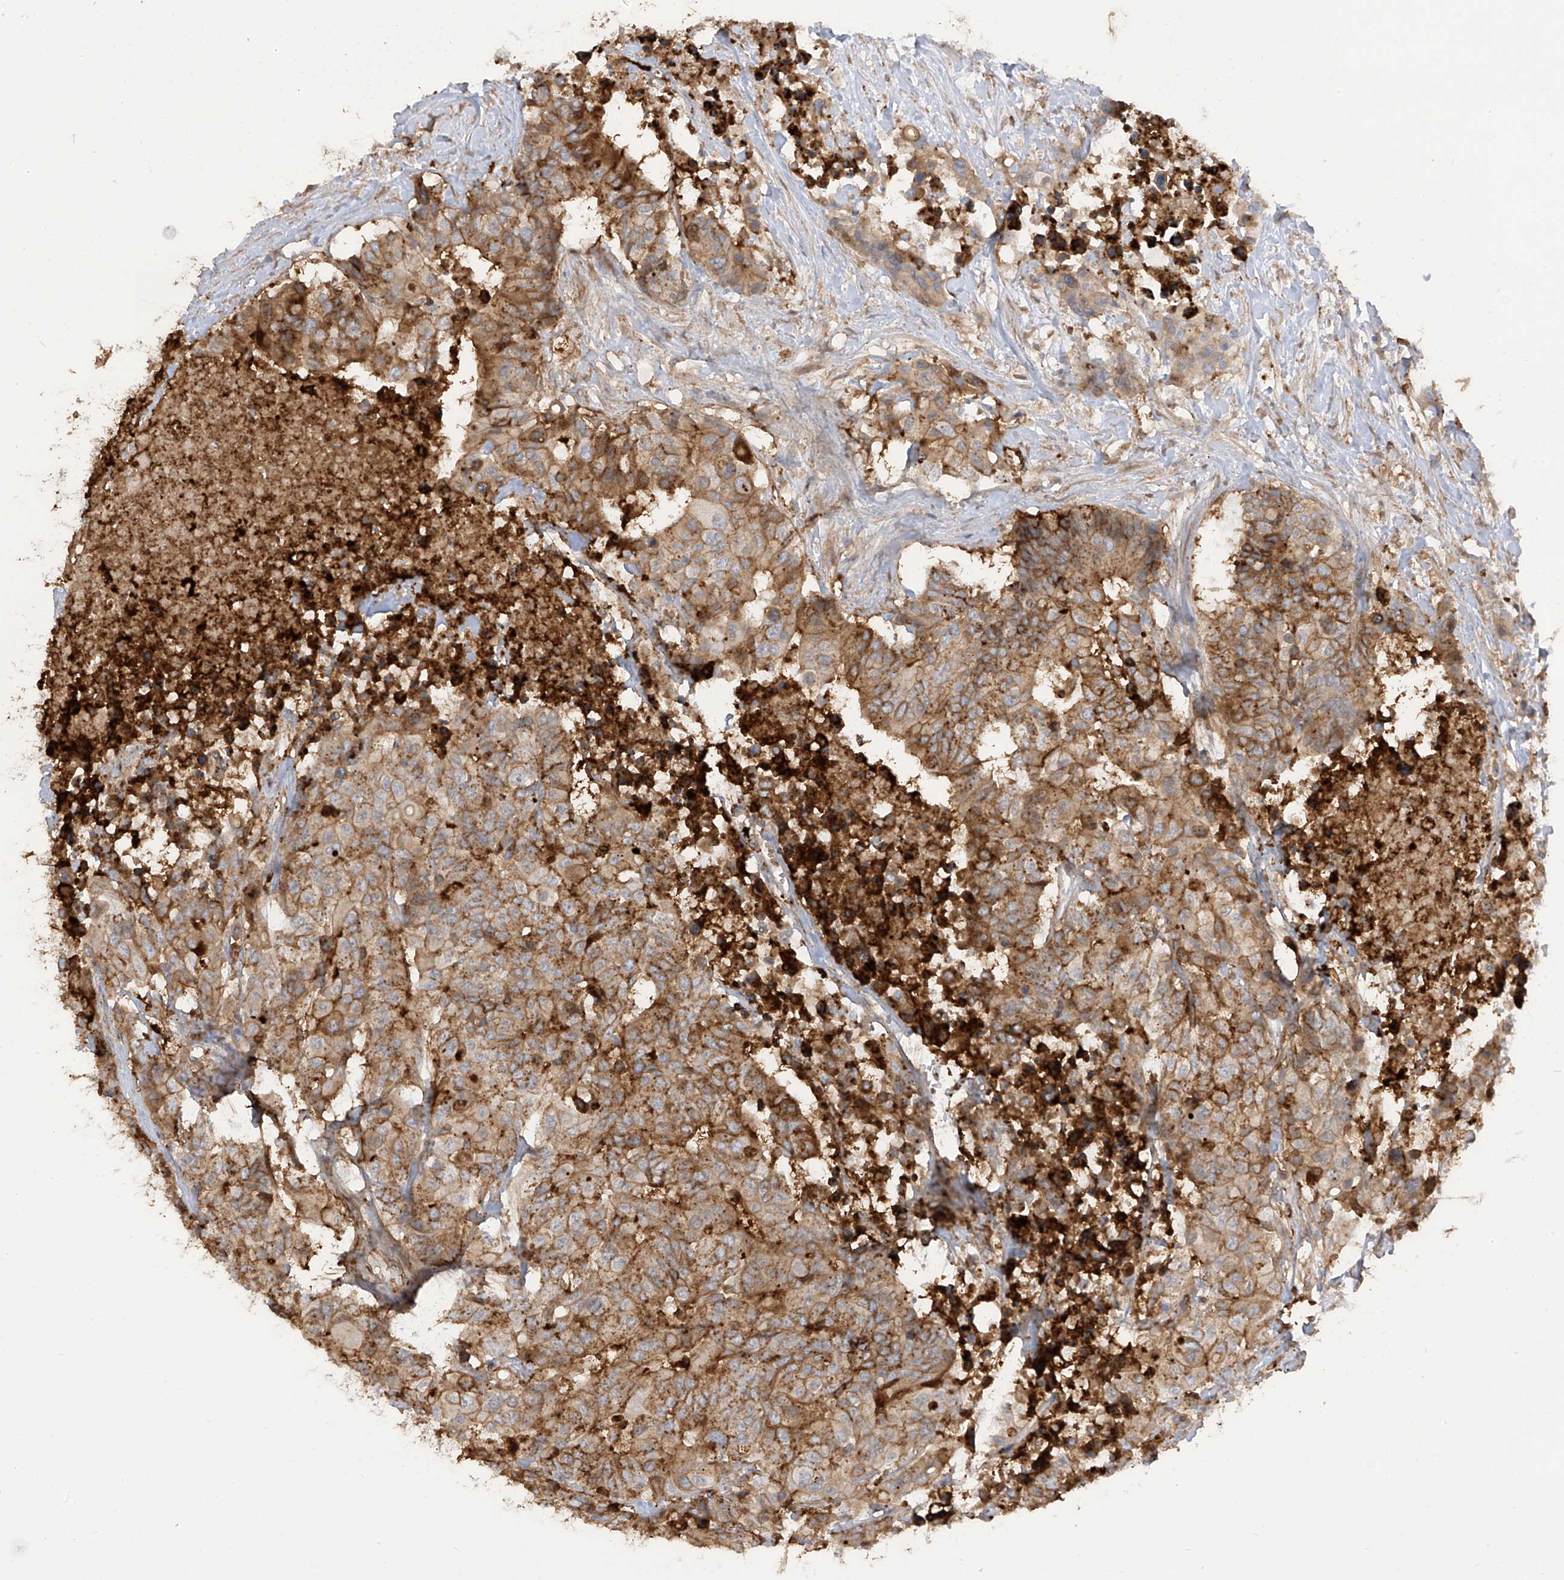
{"staining": {"intensity": "moderate", "quantity": ">75%", "location": "cytoplasmic/membranous"}, "tissue": "colorectal cancer", "cell_type": "Tumor cells", "image_type": "cancer", "snomed": [{"axis": "morphology", "description": "Adenocarcinoma, NOS"}, {"axis": "topography", "description": "Colon"}], "caption": "Immunohistochemical staining of adenocarcinoma (colorectal) displays moderate cytoplasmic/membranous protein staining in about >75% of tumor cells.", "gene": "ZGRF1", "patient": {"sex": "male", "age": 77}}